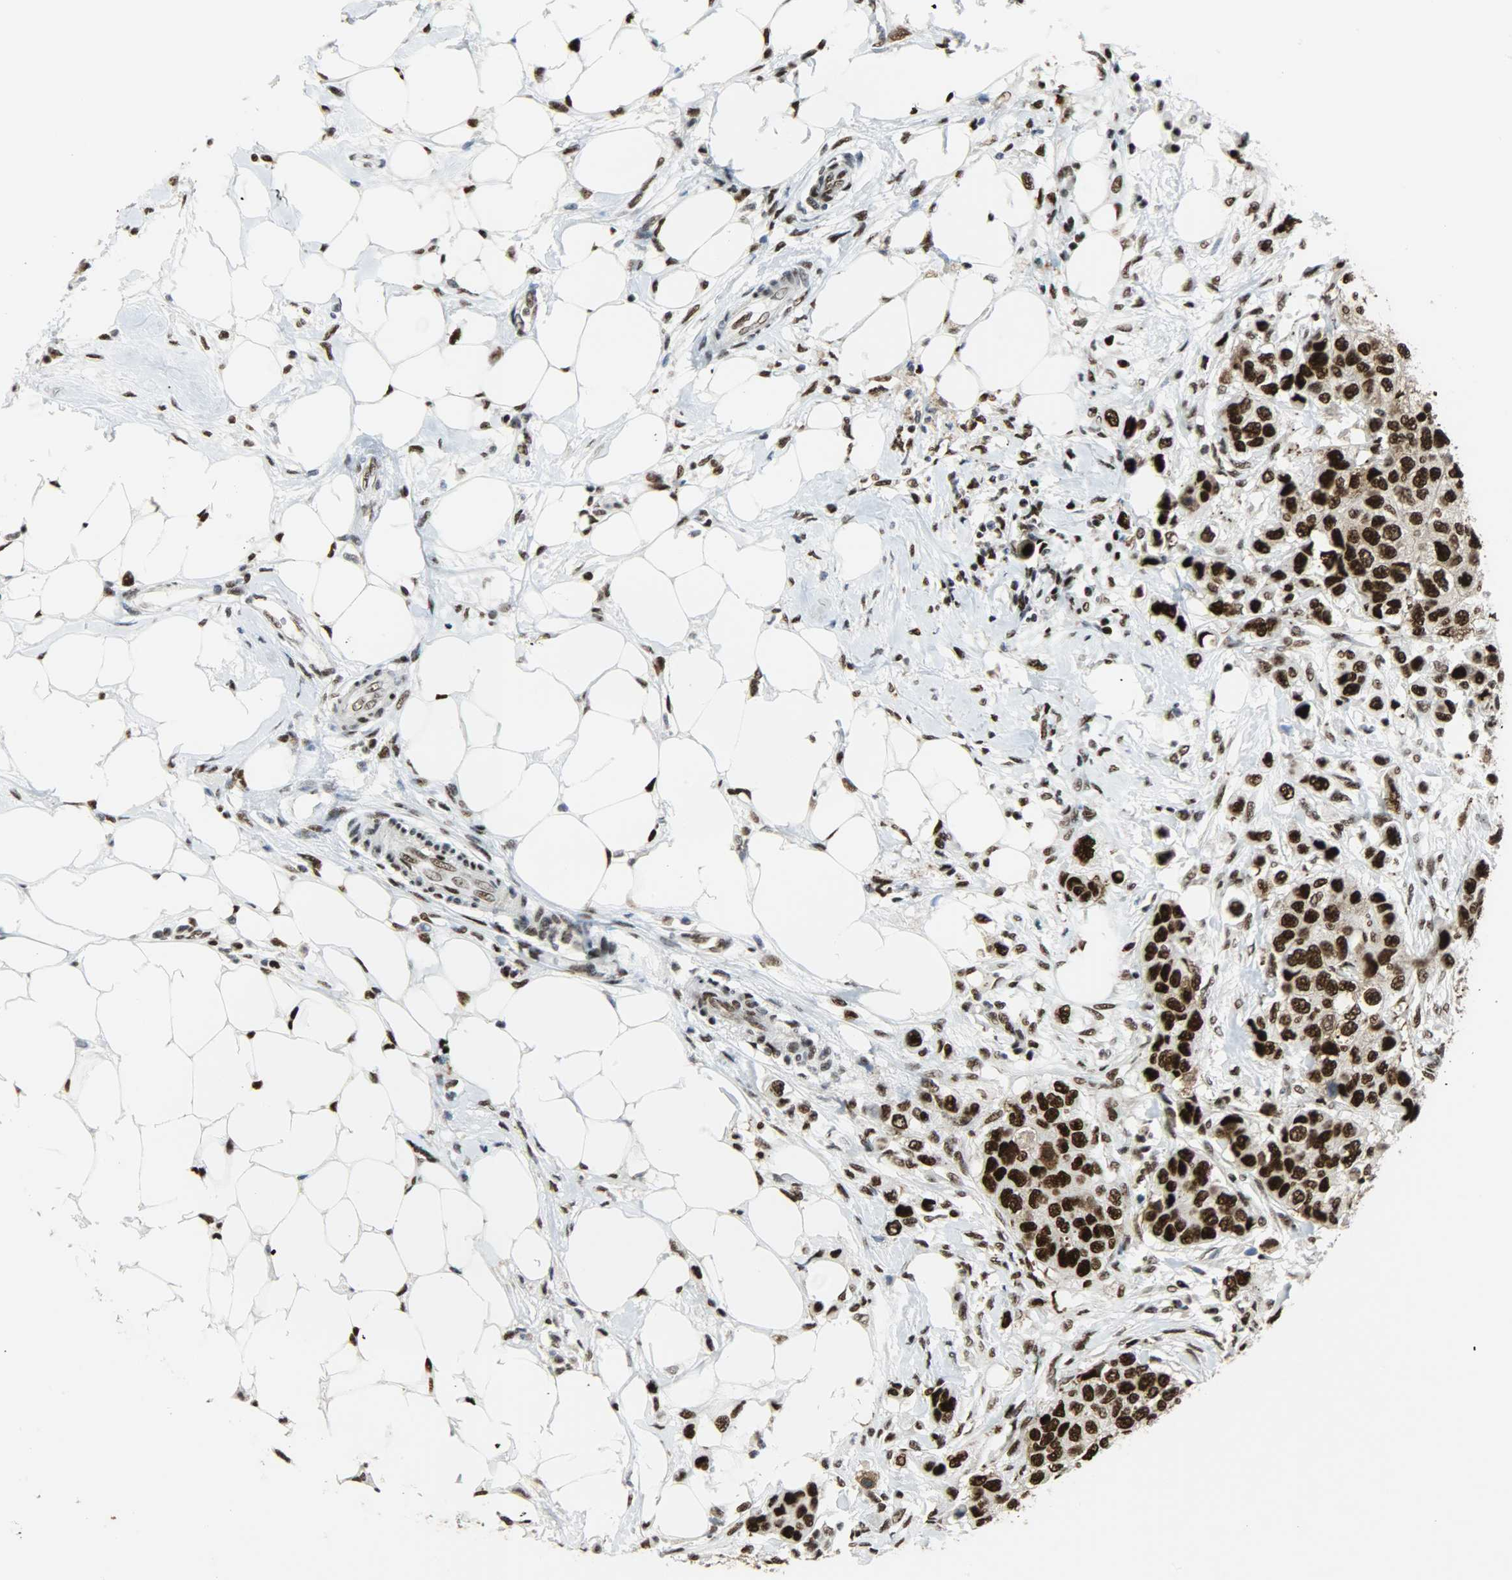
{"staining": {"intensity": "strong", "quantity": ">75%", "location": "nuclear"}, "tissue": "breast cancer", "cell_type": "Tumor cells", "image_type": "cancer", "snomed": [{"axis": "morphology", "description": "Normal tissue, NOS"}, {"axis": "morphology", "description": "Duct carcinoma"}, {"axis": "topography", "description": "Breast"}], "caption": "Tumor cells demonstrate high levels of strong nuclear positivity in approximately >75% of cells in human intraductal carcinoma (breast).", "gene": "SSB", "patient": {"sex": "female", "age": 49}}